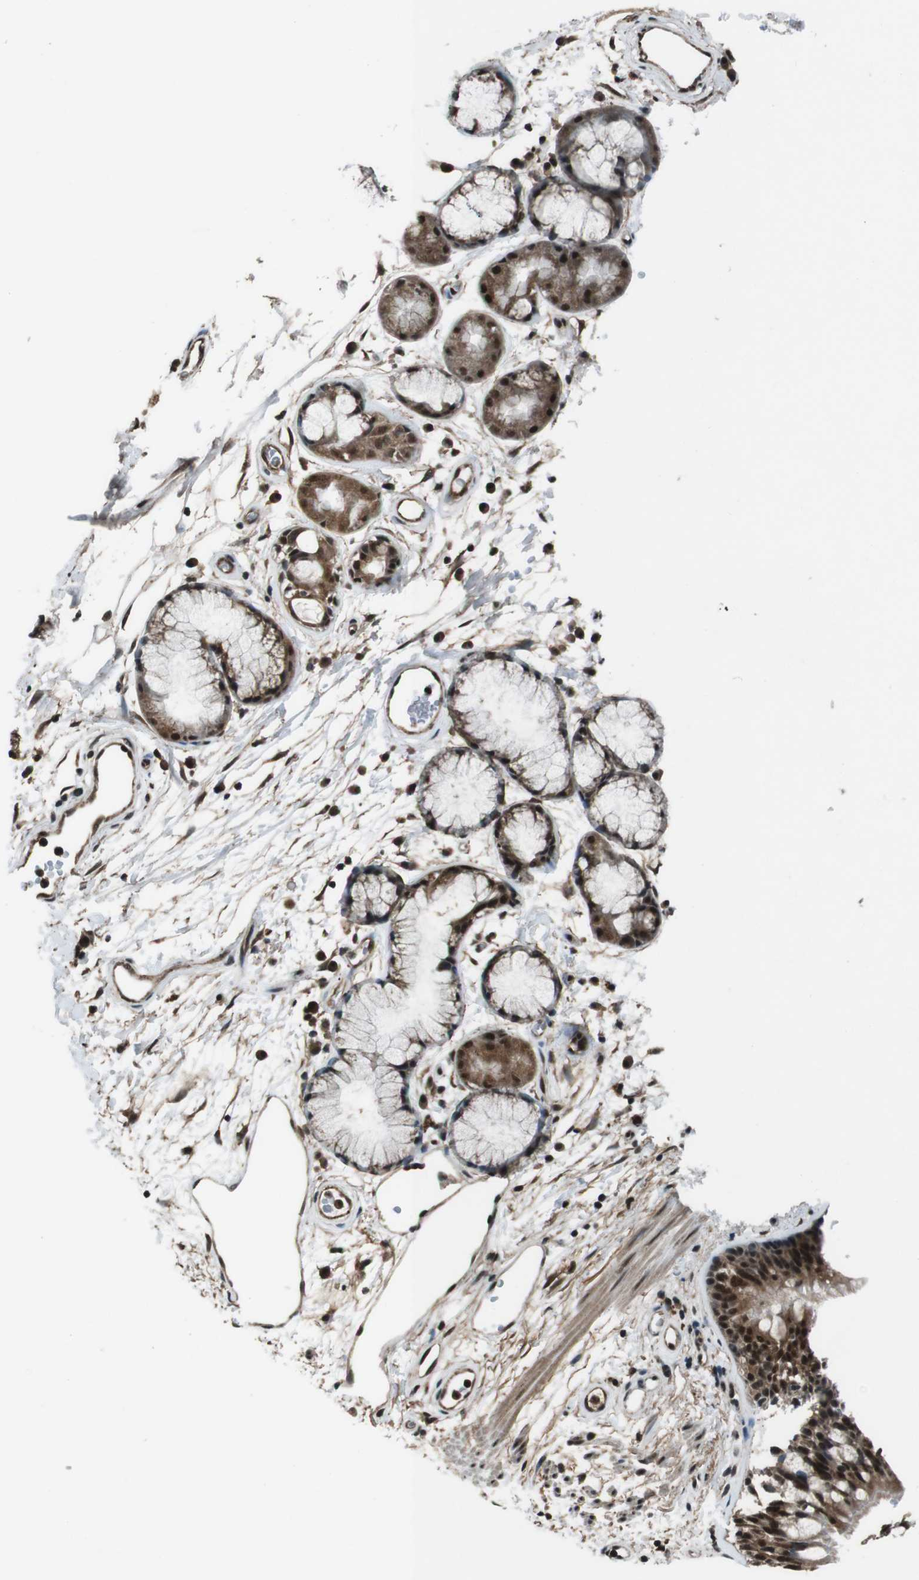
{"staining": {"intensity": "strong", "quantity": ">75%", "location": "cytoplasmic/membranous,nuclear"}, "tissue": "bronchus", "cell_type": "Respiratory epithelial cells", "image_type": "normal", "snomed": [{"axis": "morphology", "description": "Normal tissue, NOS"}, {"axis": "morphology", "description": "Adenocarcinoma, NOS"}, {"axis": "topography", "description": "Bronchus"}, {"axis": "topography", "description": "Lung"}], "caption": "Protein analysis of normal bronchus exhibits strong cytoplasmic/membranous,nuclear staining in about >75% of respiratory epithelial cells. The staining is performed using DAB (3,3'-diaminobenzidine) brown chromogen to label protein expression. The nuclei are counter-stained blue using hematoxylin.", "gene": "NR4A2", "patient": {"sex": "female", "age": 54}}